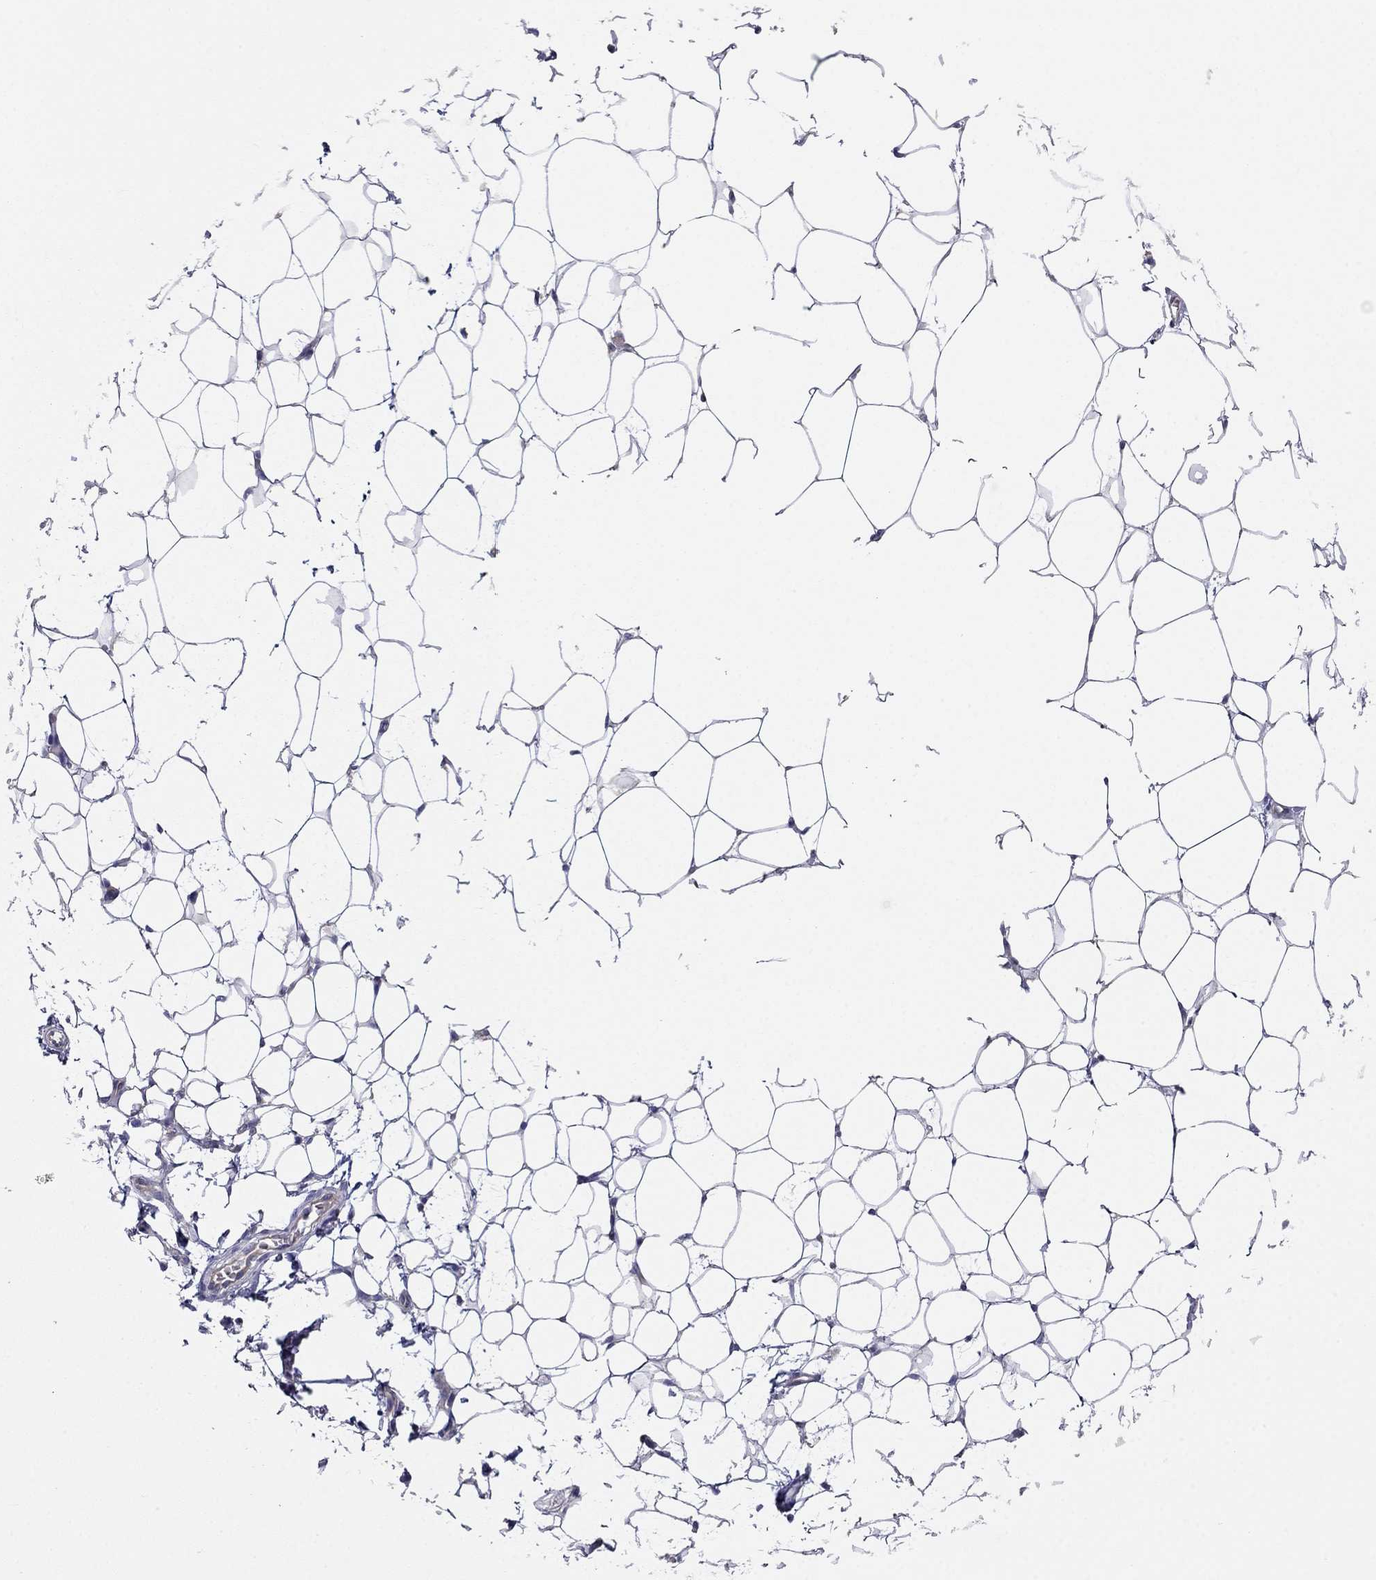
{"staining": {"intensity": "negative", "quantity": "none", "location": "none"}, "tissue": "breast", "cell_type": "Adipocytes", "image_type": "normal", "snomed": [{"axis": "morphology", "description": "Normal tissue, NOS"}, {"axis": "topography", "description": "Breast"}], "caption": "This is an immunohistochemistry image of benign breast. There is no expression in adipocytes.", "gene": "LONRF2", "patient": {"sex": "female", "age": 37}}